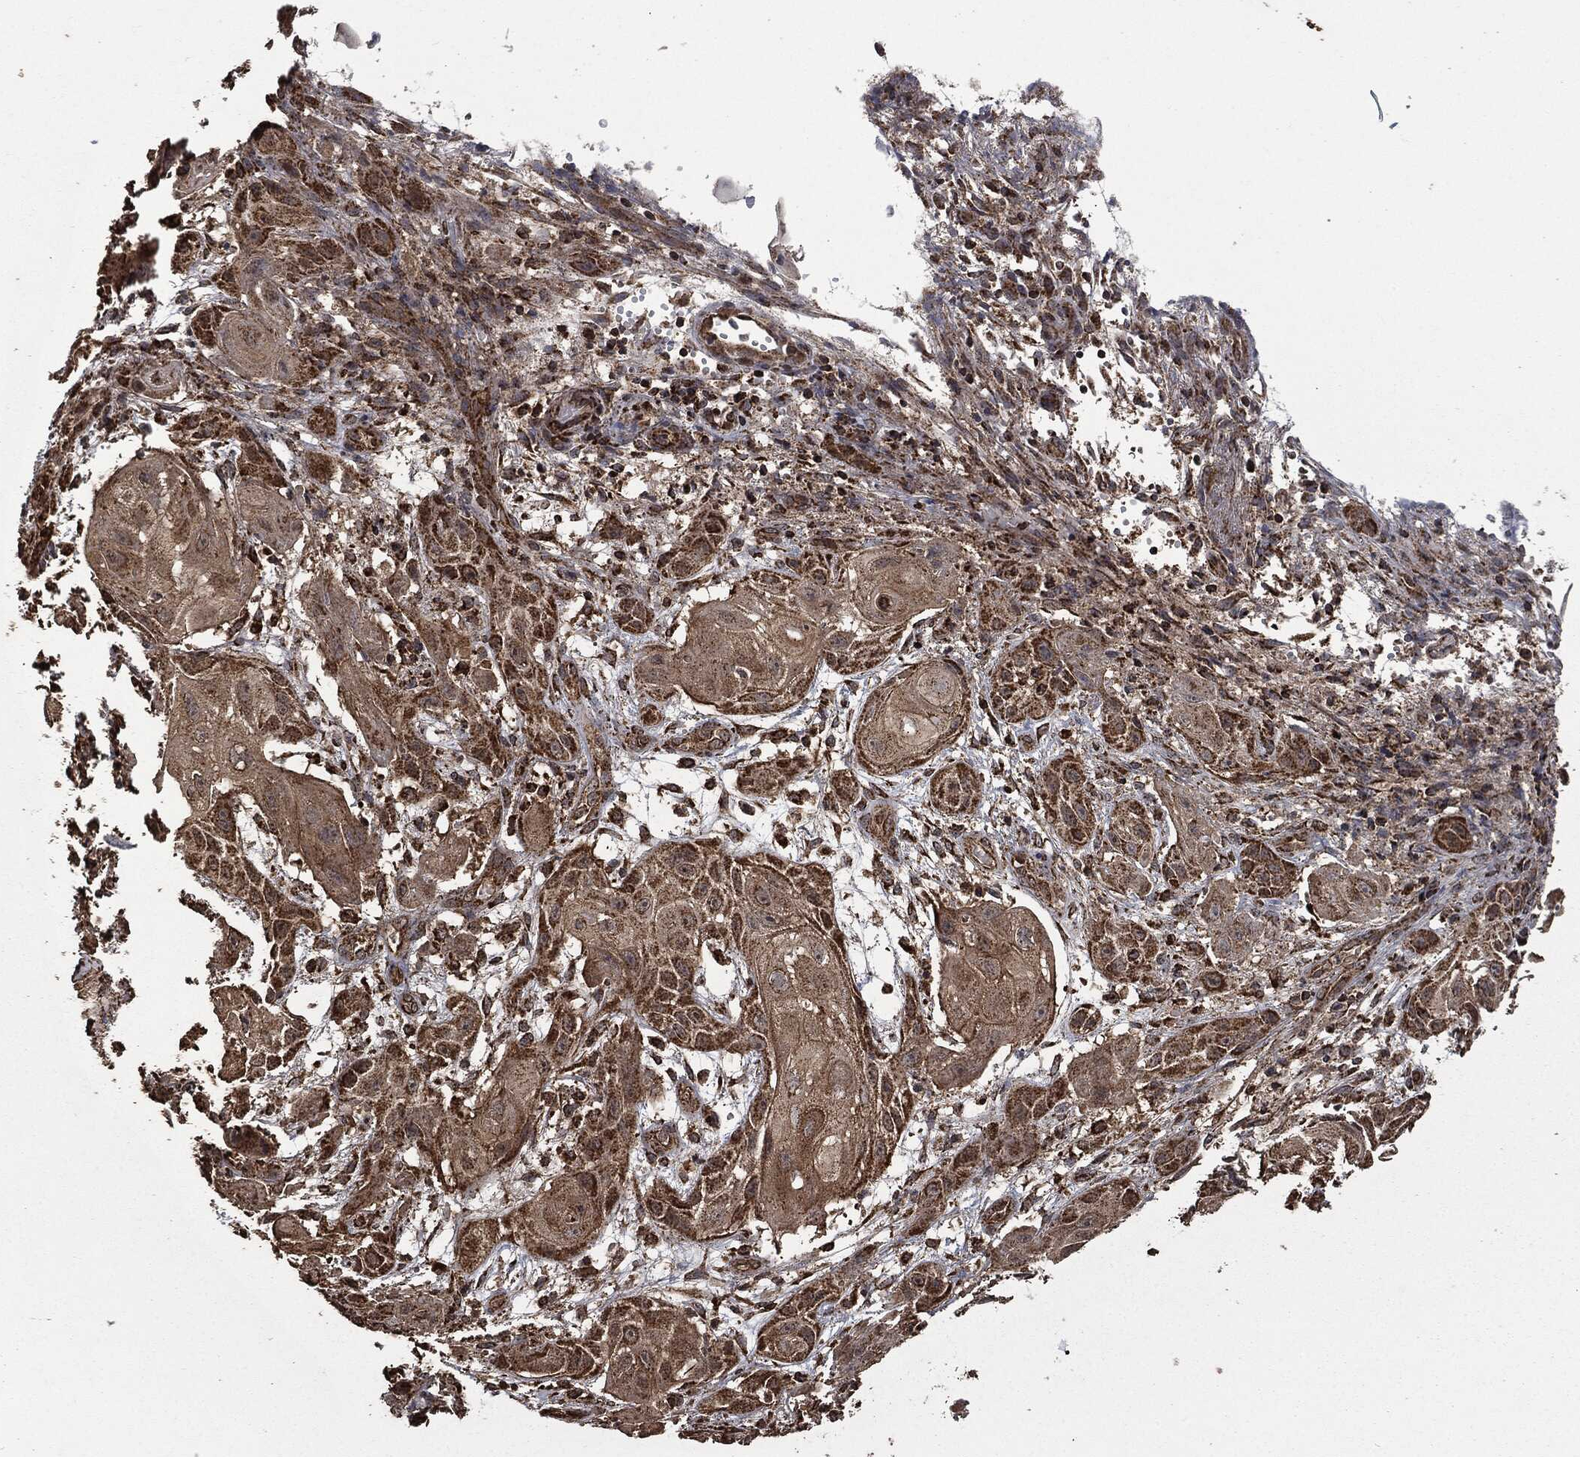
{"staining": {"intensity": "moderate", "quantity": ">75%", "location": "cytoplasmic/membranous"}, "tissue": "skin cancer", "cell_type": "Tumor cells", "image_type": "cancer", "snomed": [{"axis": "morphology", "description": "Squamous cell carcinoma, NOS"}, {"axis": "topography", "description": "Skin"}], "caption": "A high-resolution histopathology image shows immunohistochemistry staining of skin cancer (squamous cell carcinoma), which demonstrates moderate cytoplasmic/membranous staining in about >75% of tumor cells.", "gene": "LIG3", "patient": {"sex": "male", "age": 62}}